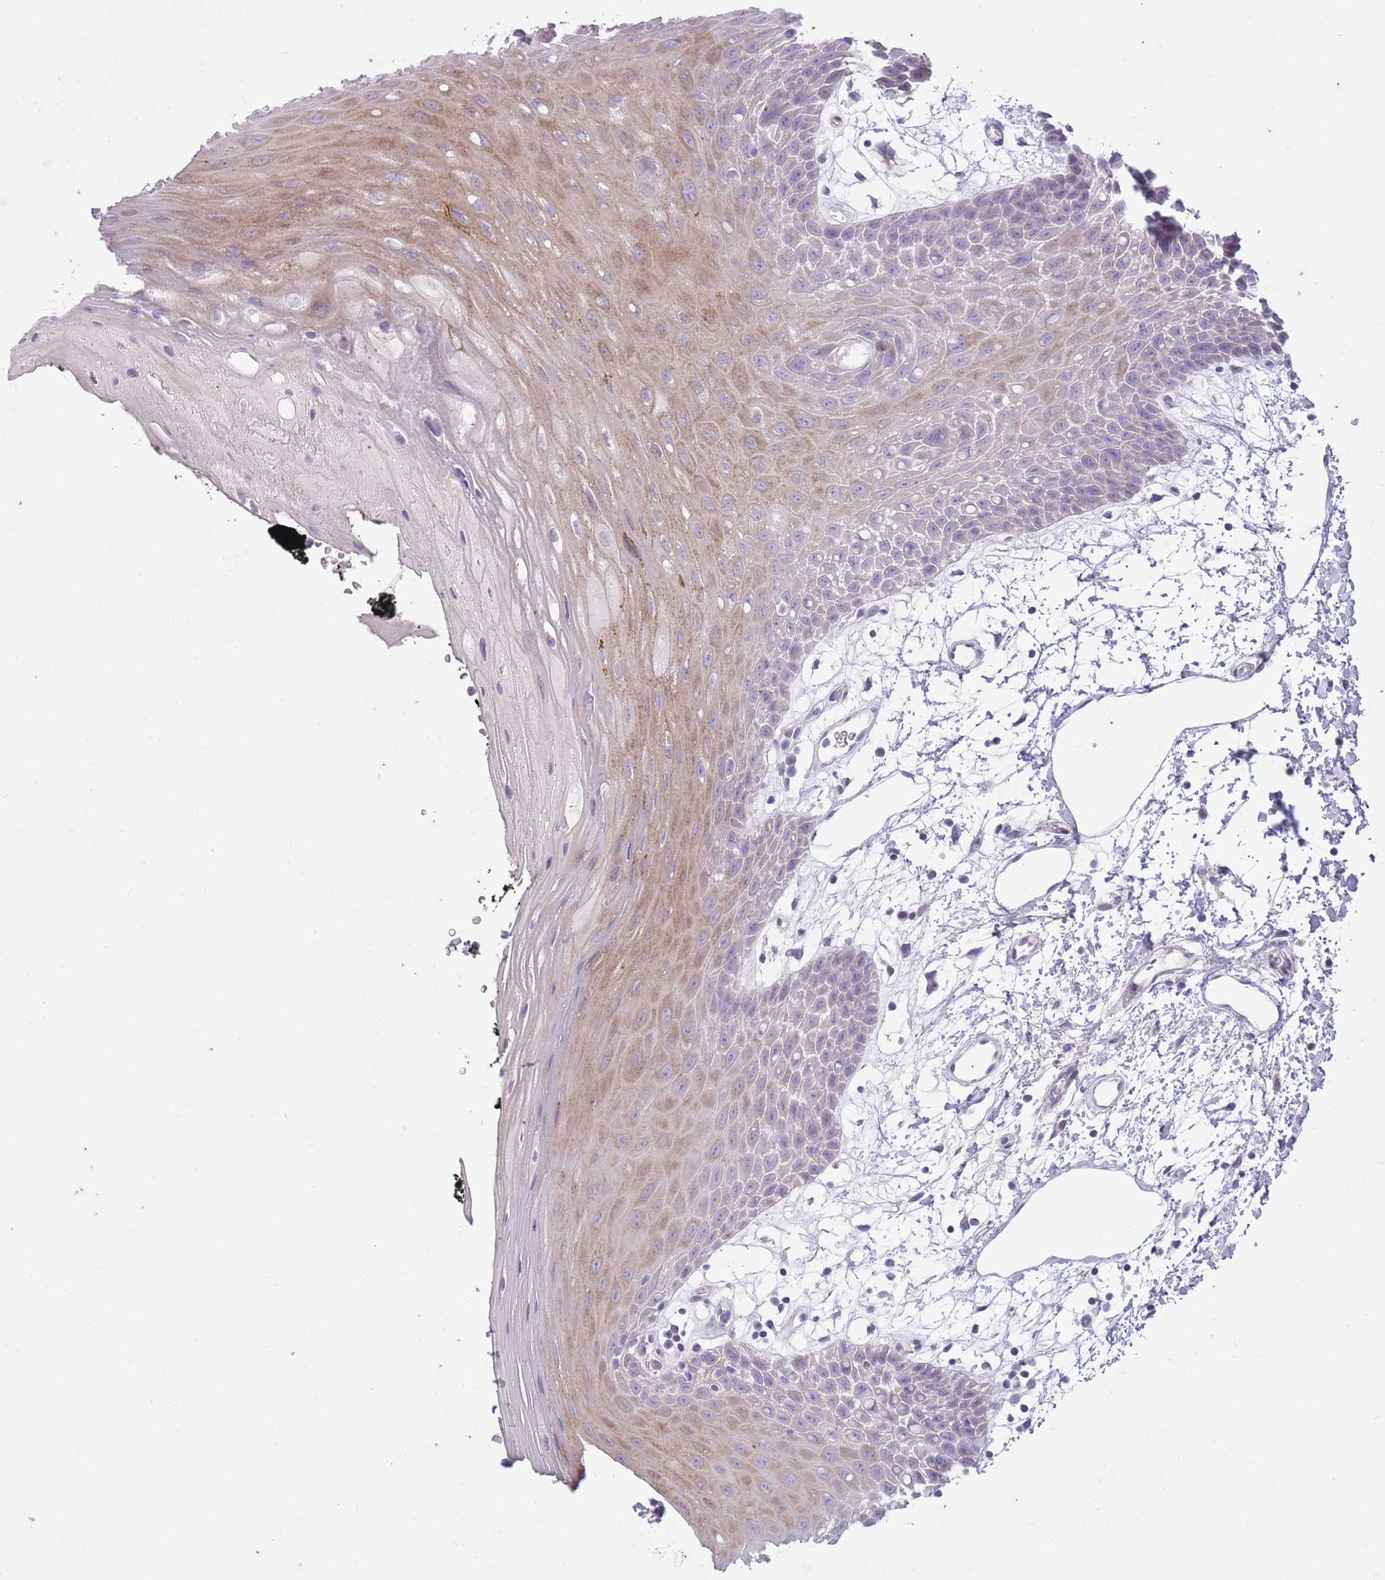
{"staining": {"intensity": "moderate", "quantity": "25%-75%", "location": "cytoplasmic/membranous"}, "tissue": "oral mucosa", "cell_type": "Squamous epithelial cells", "image_type": "normal", "snomed": [{"axis": "morphology", "description": "Normal tissue, NOS"}, {"axis": "topography", "description": "Oral tissue"}, {"axis": "topography", "description": "Tounge, NOS"}], "caption": "High-magnification brightfield microscopy of normal oral mucosa stained with DAB (3,3'-diaminobenzidine) (brown) and counterstained with hematoxylin (blue). squamous epithelial cells exhibit moderate cytoplasmic/membranous positivity is seen in about25%-75% of cells. The protein of interest is shown in brown color, while the nuclei are stained blue.", "gene": "CNTNAP3B", "patient": {"sex": "female", "age": 59}}